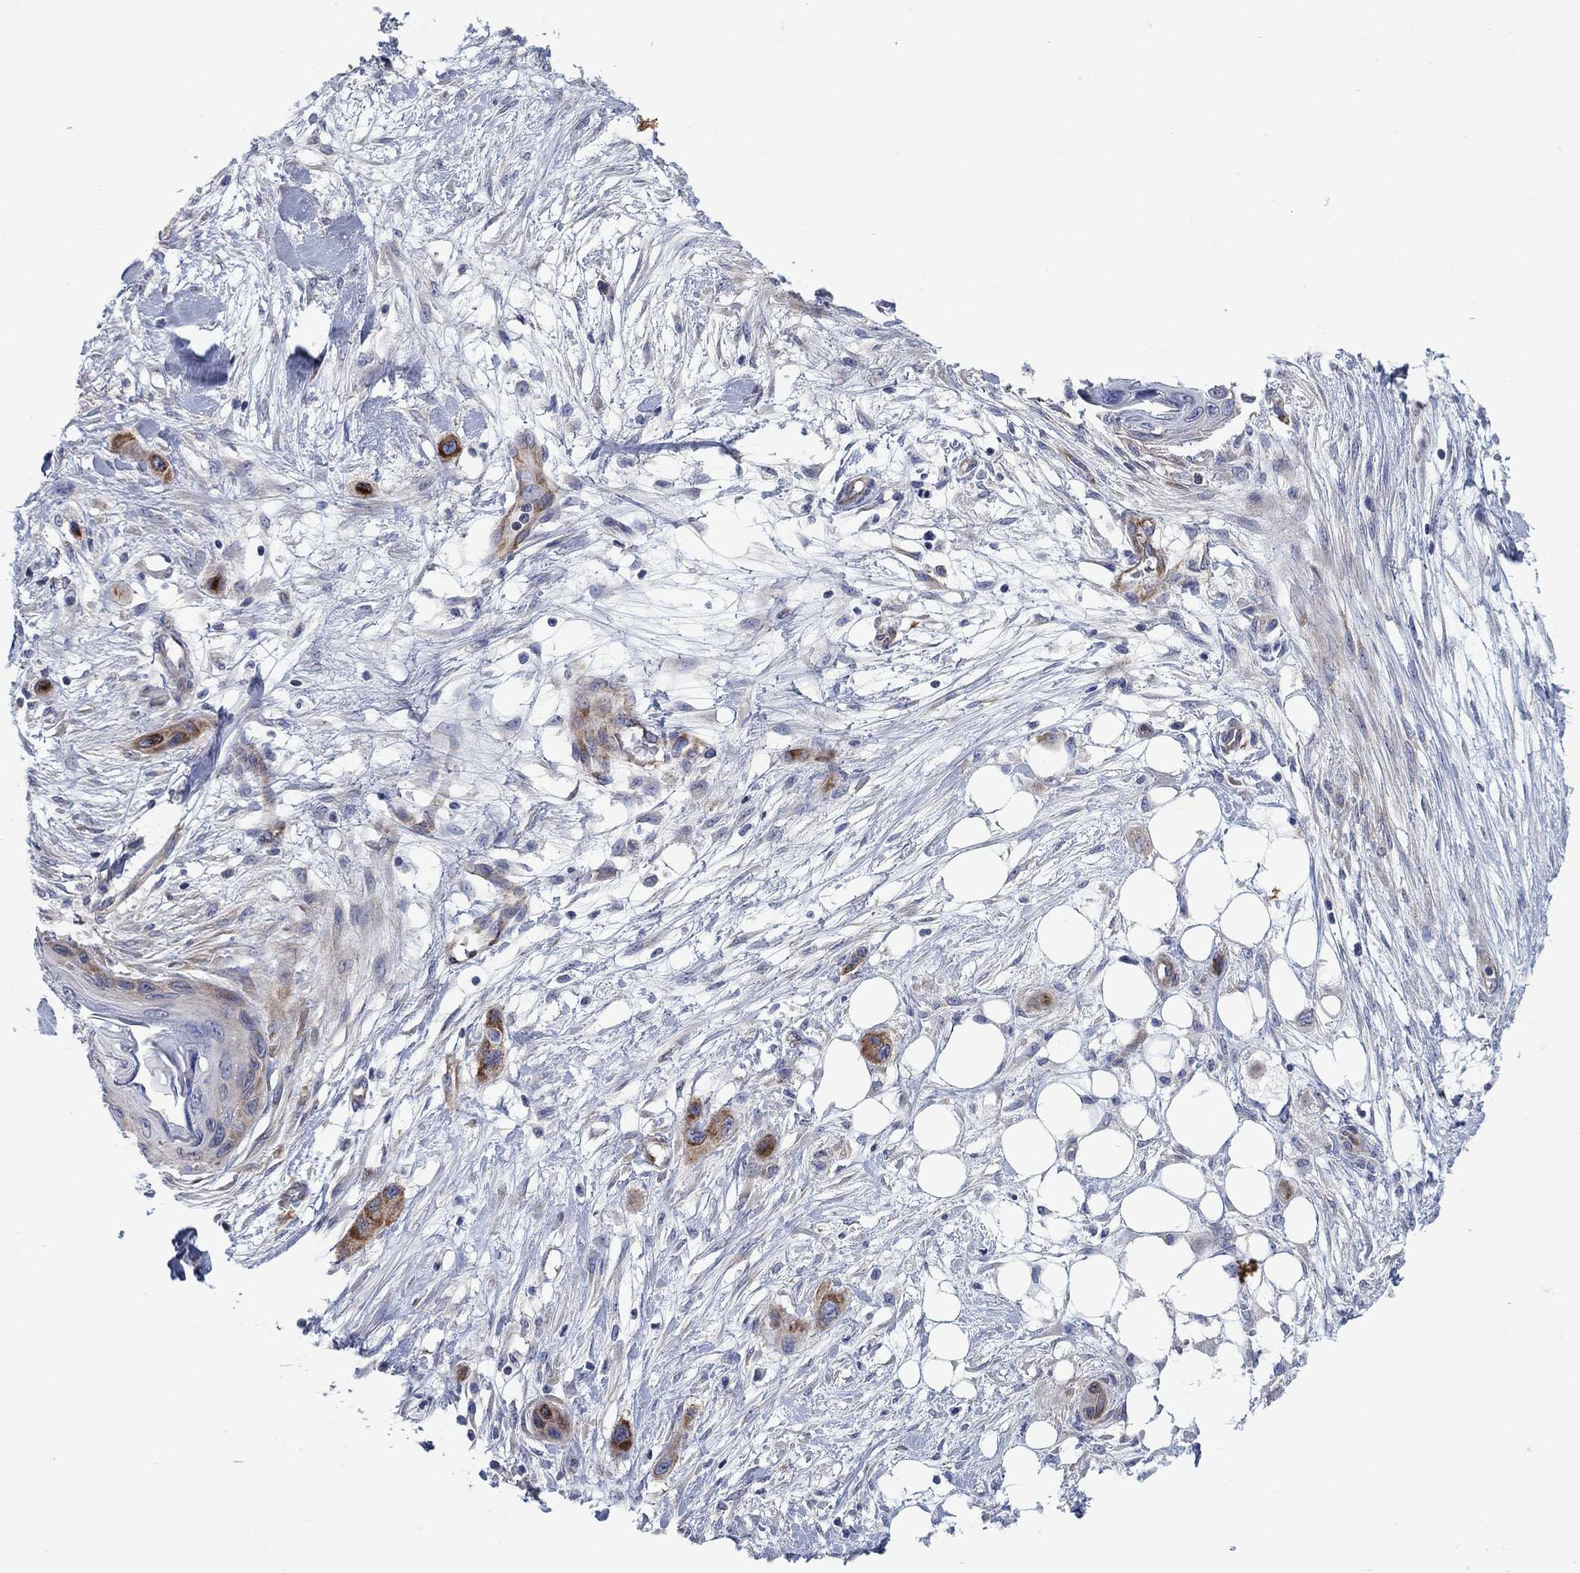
{"staining": {"intensity": "strong", "quantity": "25%-75%", "location": "cytoplasmic/membranous"}, "tissue": "skin cancer", "cell_type": "Tumor cells", "image_type": "cancer", "snomed": [{"axis": "morphology", "description": "Squamous cell carcinoma, NOS"}, {"axis": "topography", "description": "Skin"}], "caption": "A micrograph of skin cancer (squamous cell carcinoma) stained for a protein reveals strong cytoplasmic/membranous brown staining in tumor cells.", "gene": "FXR1", "patient": {"sex": "male", "age": 79}}